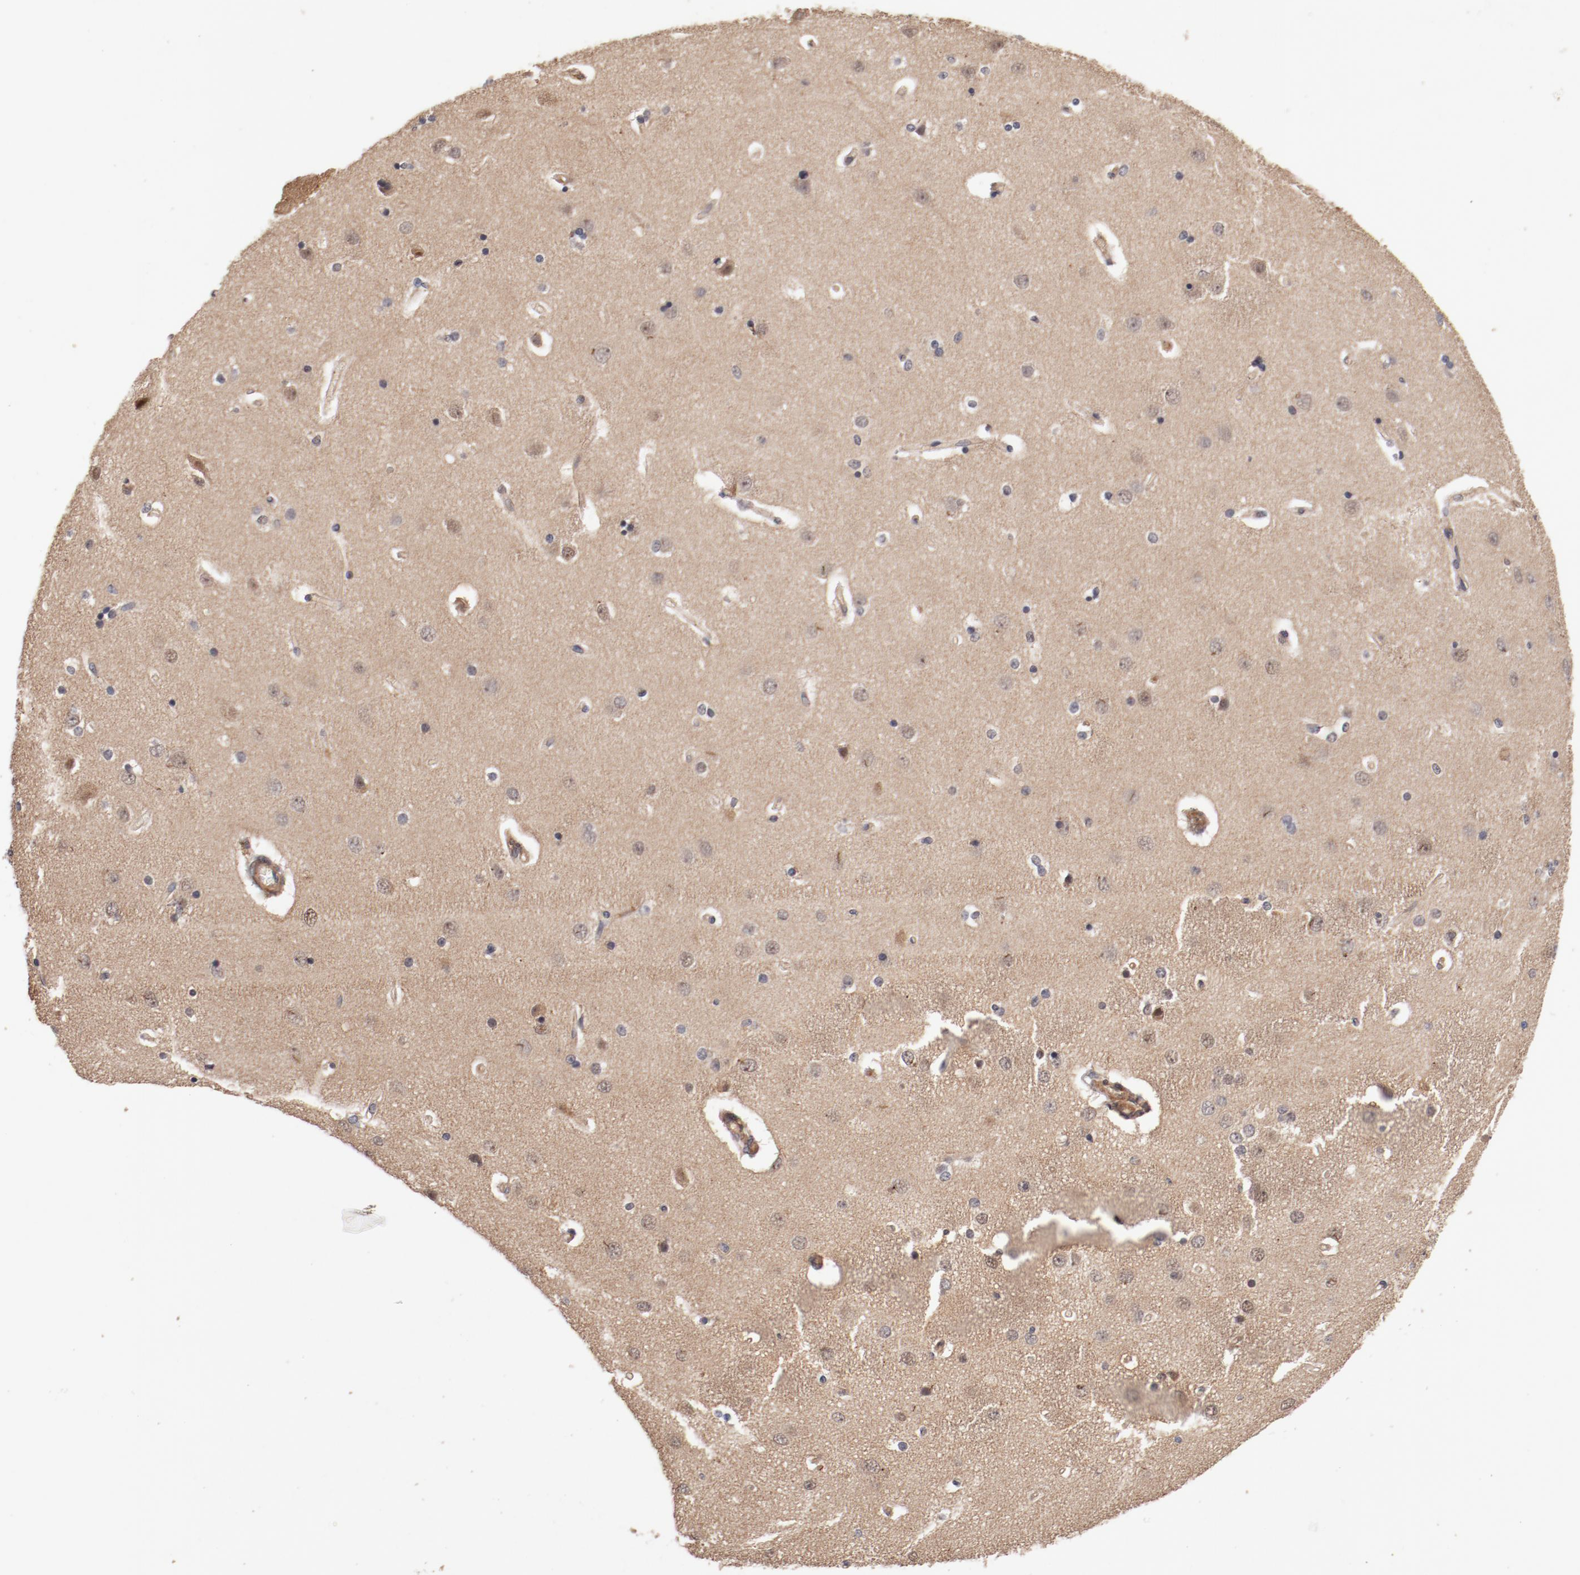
{"staining": {"intensity": "moderate", "quantity": "25%-75%", "location": "cytoplasmic/membranous"}, "tissue": "cerebral cortex", "cell_type": "Endothelial cells", "image_type": "normal", "snomed": [{"axis": "morphology", "description": "Normal tissue, NOS"}, {"axis": "topography", "description": "Cerebral cortex"}], "caption": "A brown stain labels moderate cytoplasmic/membranous expression of a protein in endothelial cells of normal human cerebral cortex. Using DAB (brown) and hematoxylin (blue) stains, captured at high magnification using brightfield microscopy.", "gene": "GUF1", "patient": {"sex": "female", "age": 54}}